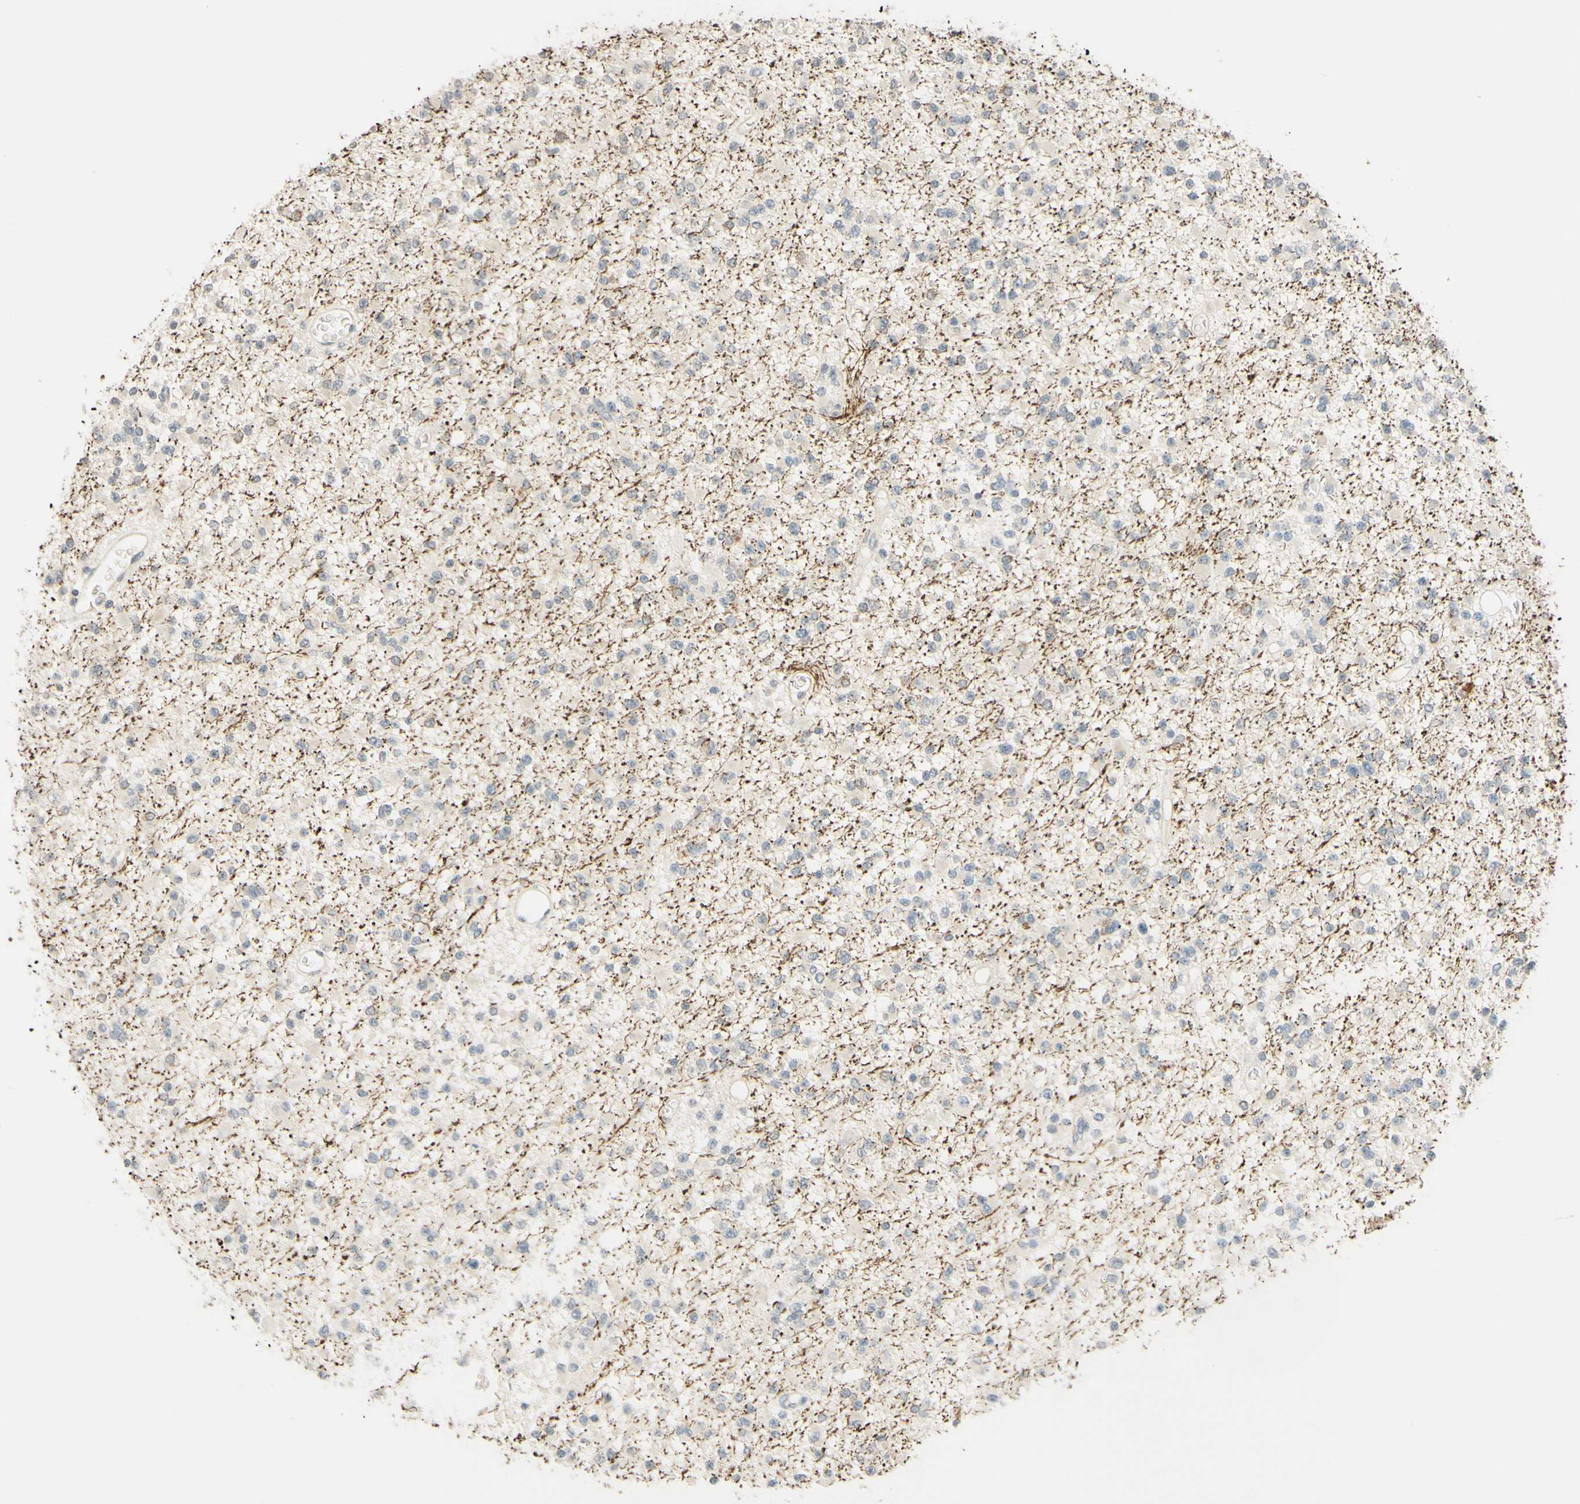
{"staining": {"intensity": "negative", "quantity": "none", "location": "none"}, "tissue": "glioma", "cell_type": "Tumor cells", "image_type": "cancer", "snomed": [{"axis": "morphology", "description": "Glioma, malignant, Low grade"}, {"axis": "topography", "description": "Brain"}], "caption": "The micrograph shows no significant positivity in tumor cells of malignant glioma (low-grade).", "gene": "MAG", "patient": {"sex": "female", "age": 22}}